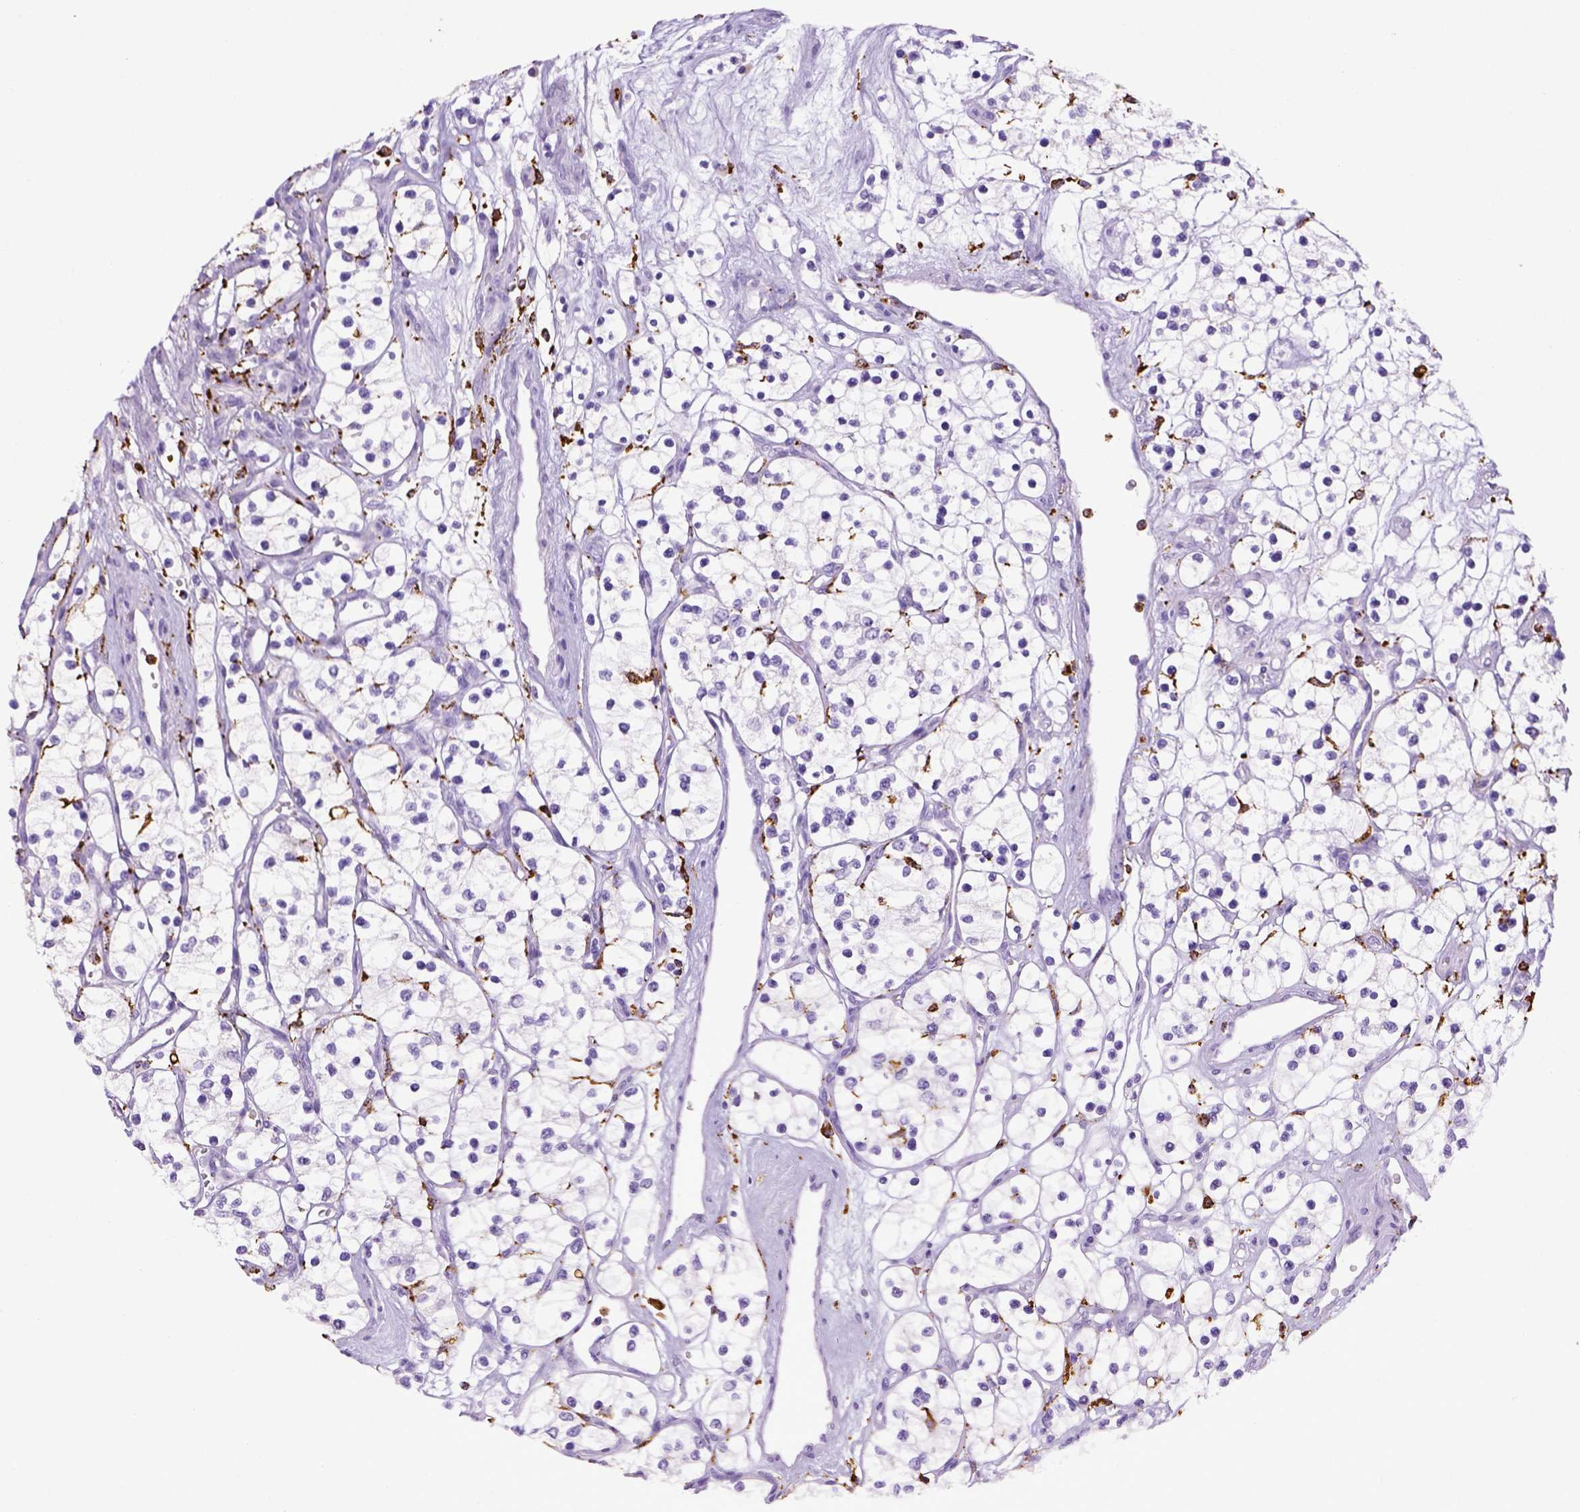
{"staining": {"intensity": "negative", "quantity": "none", "location": "none"}, "tissue": "renal cancer", "cell_type": "Tumor cells", "image_type": "cancer", "snomed": [{"axis": "morphology", "description": "Adenocarcinoma, NOS"}, {"axis": "topography", "description": "Kidney"}], "caption": "High magnification brightfield microscopy of renal cancer stained with DAB (3,3'-diaminobenzidine) (brown) and counterstained with hematoxylin (blue): tumor cells show no significant expression. The staining was performed using DAB (3,3'-diaminobenzidine) to visualize the protein expression in brown, while the nuclei were stained in blue with hematoxylin (Magnification: 20x).", "gene": "CD68", "patient": {"sex": "female", "age": 69}}